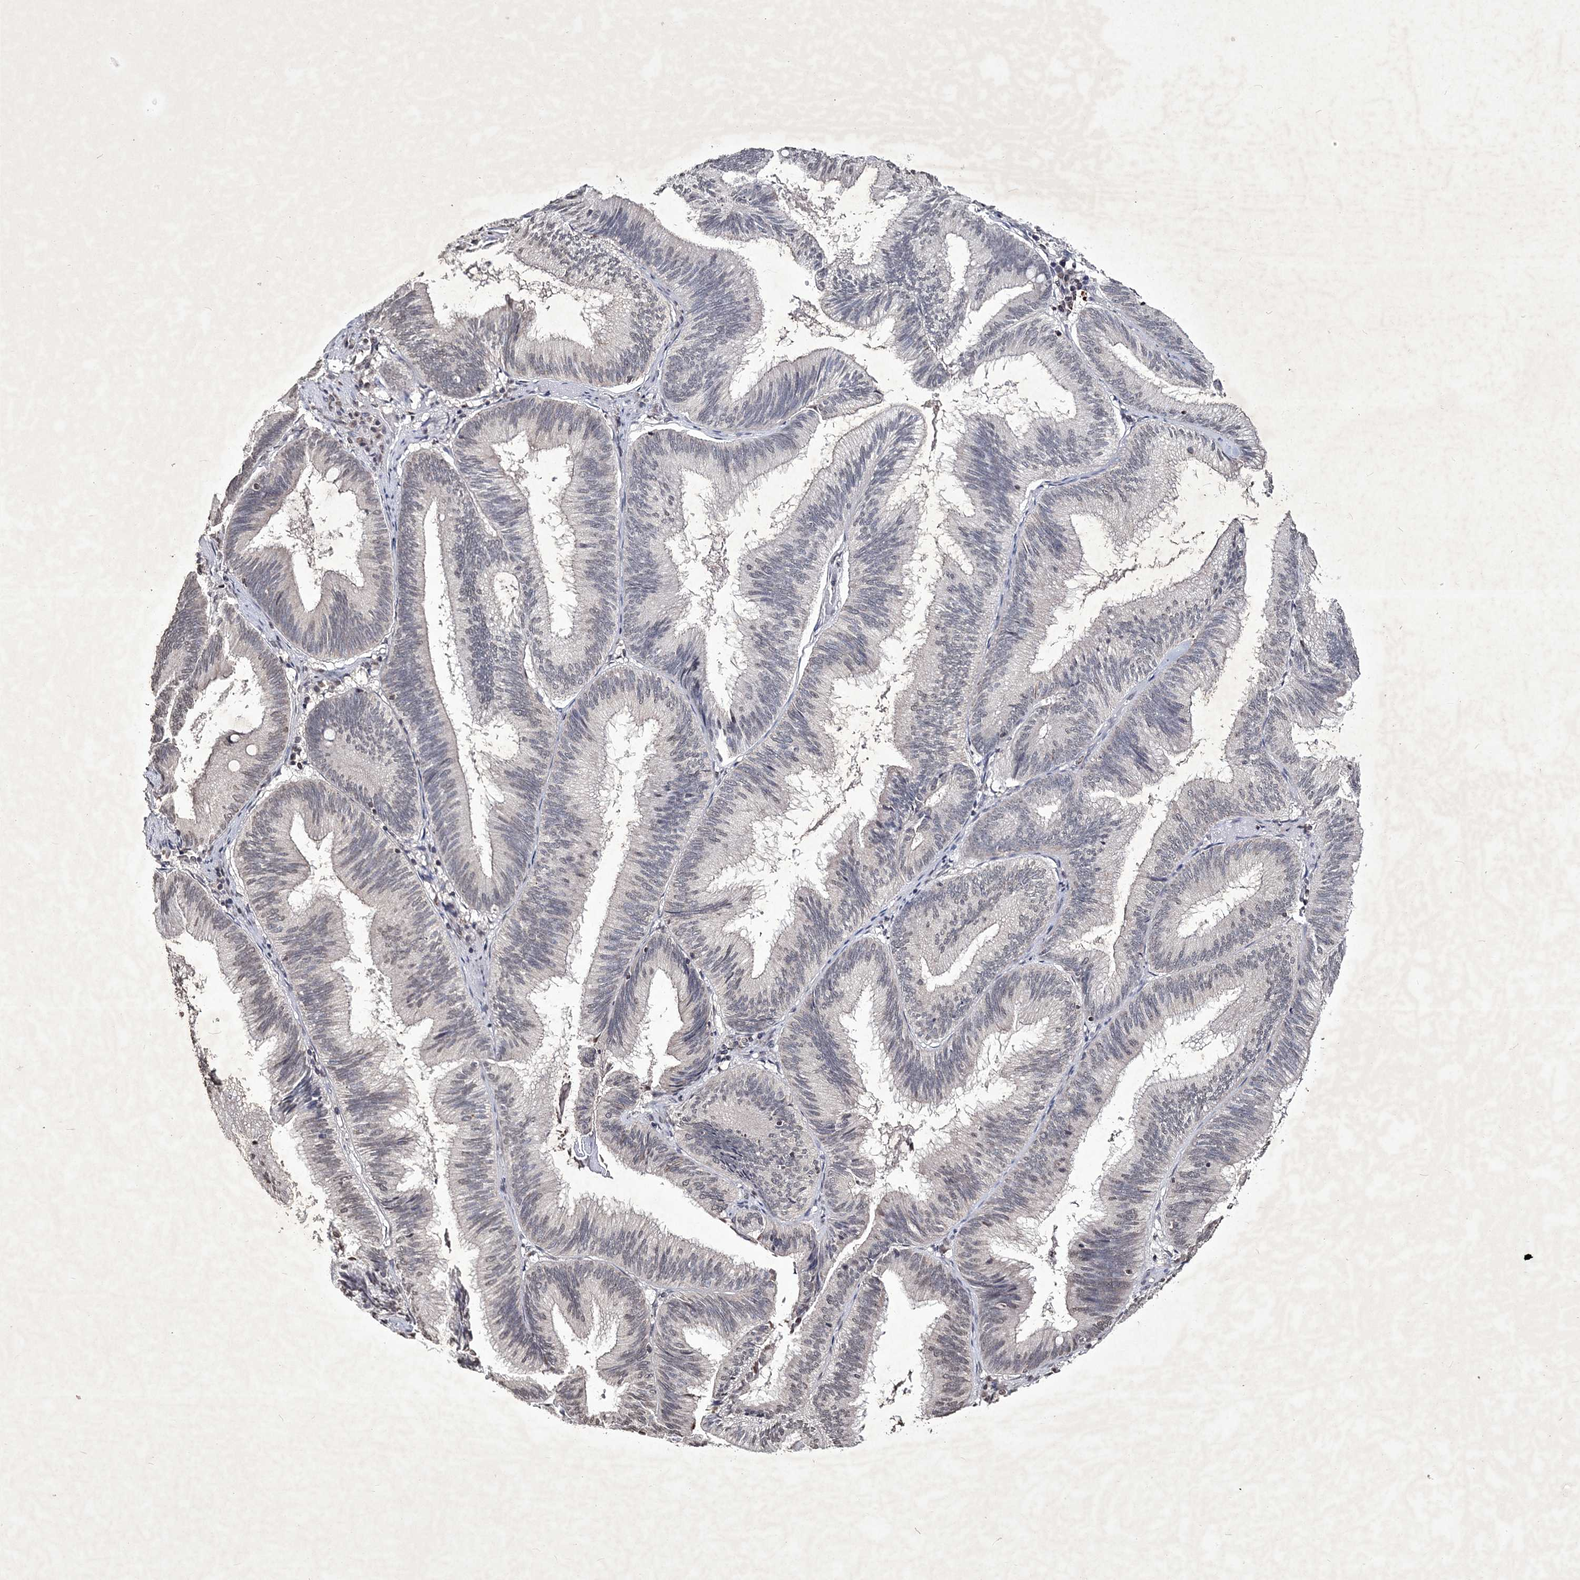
{"staining": {"intensity": "weak", "quantity": "25%-75%", "location": "nuclear"}, "tissue": "pancreatic cancer", "cell_type": "Tumor cells", "image_type": "cancer", "snomed": [{"axis": "morphology", "description": "Adenocarcinoma, NOS"}, {"axis": "topography", "description": "Pancreas"}], "caption": "A histopathology image showing weak nuclear positivity in about 25%-75% of tumor cells in adenocarcinoma (pancreatic), as visualized by brown immunohistochemical staining.", "gene": "SOWAHB", "patient": {"sex": "male", "age": 82}}